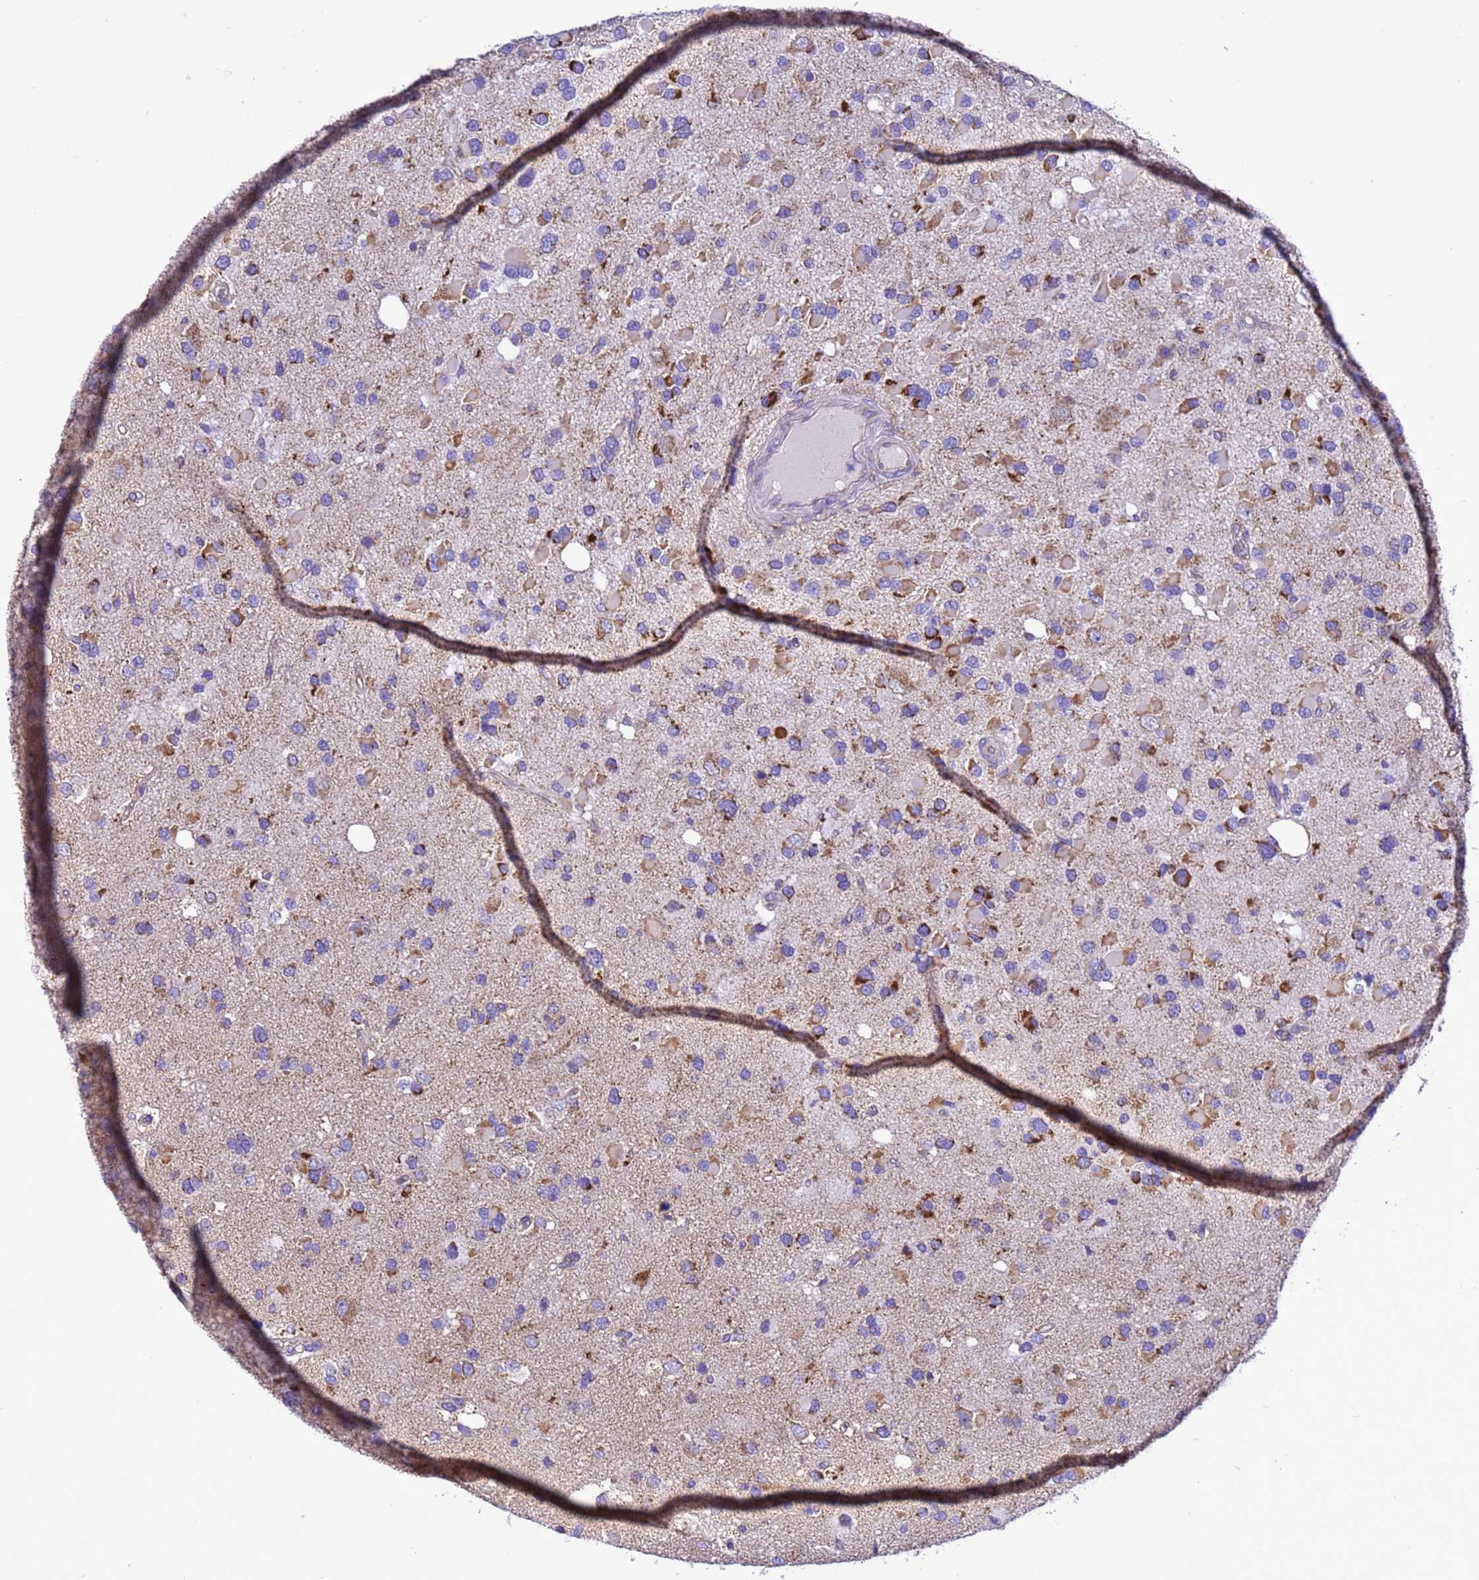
{"staining": {"intensity": "moderate", "quantity": ">75%", "location": "cytoplasmic/membranous"}, "tissue": "glioma", "cell_type": "Tumor cells", "image_type": "cancer", "snomed": [{"axis": "morphology", "description": "Glioma, malignant, High grade"}, {"axis": "topography", "description": "Brain"}], "caption": "IHC photomicrograph of human glioma stained for a protein (brown), which displays medium levels of moderate cytoplasmic/membranous expression in about >75% of tumor cells.", "gene": "CCDC191", "patient": {"sex": "male", "age": 53}}